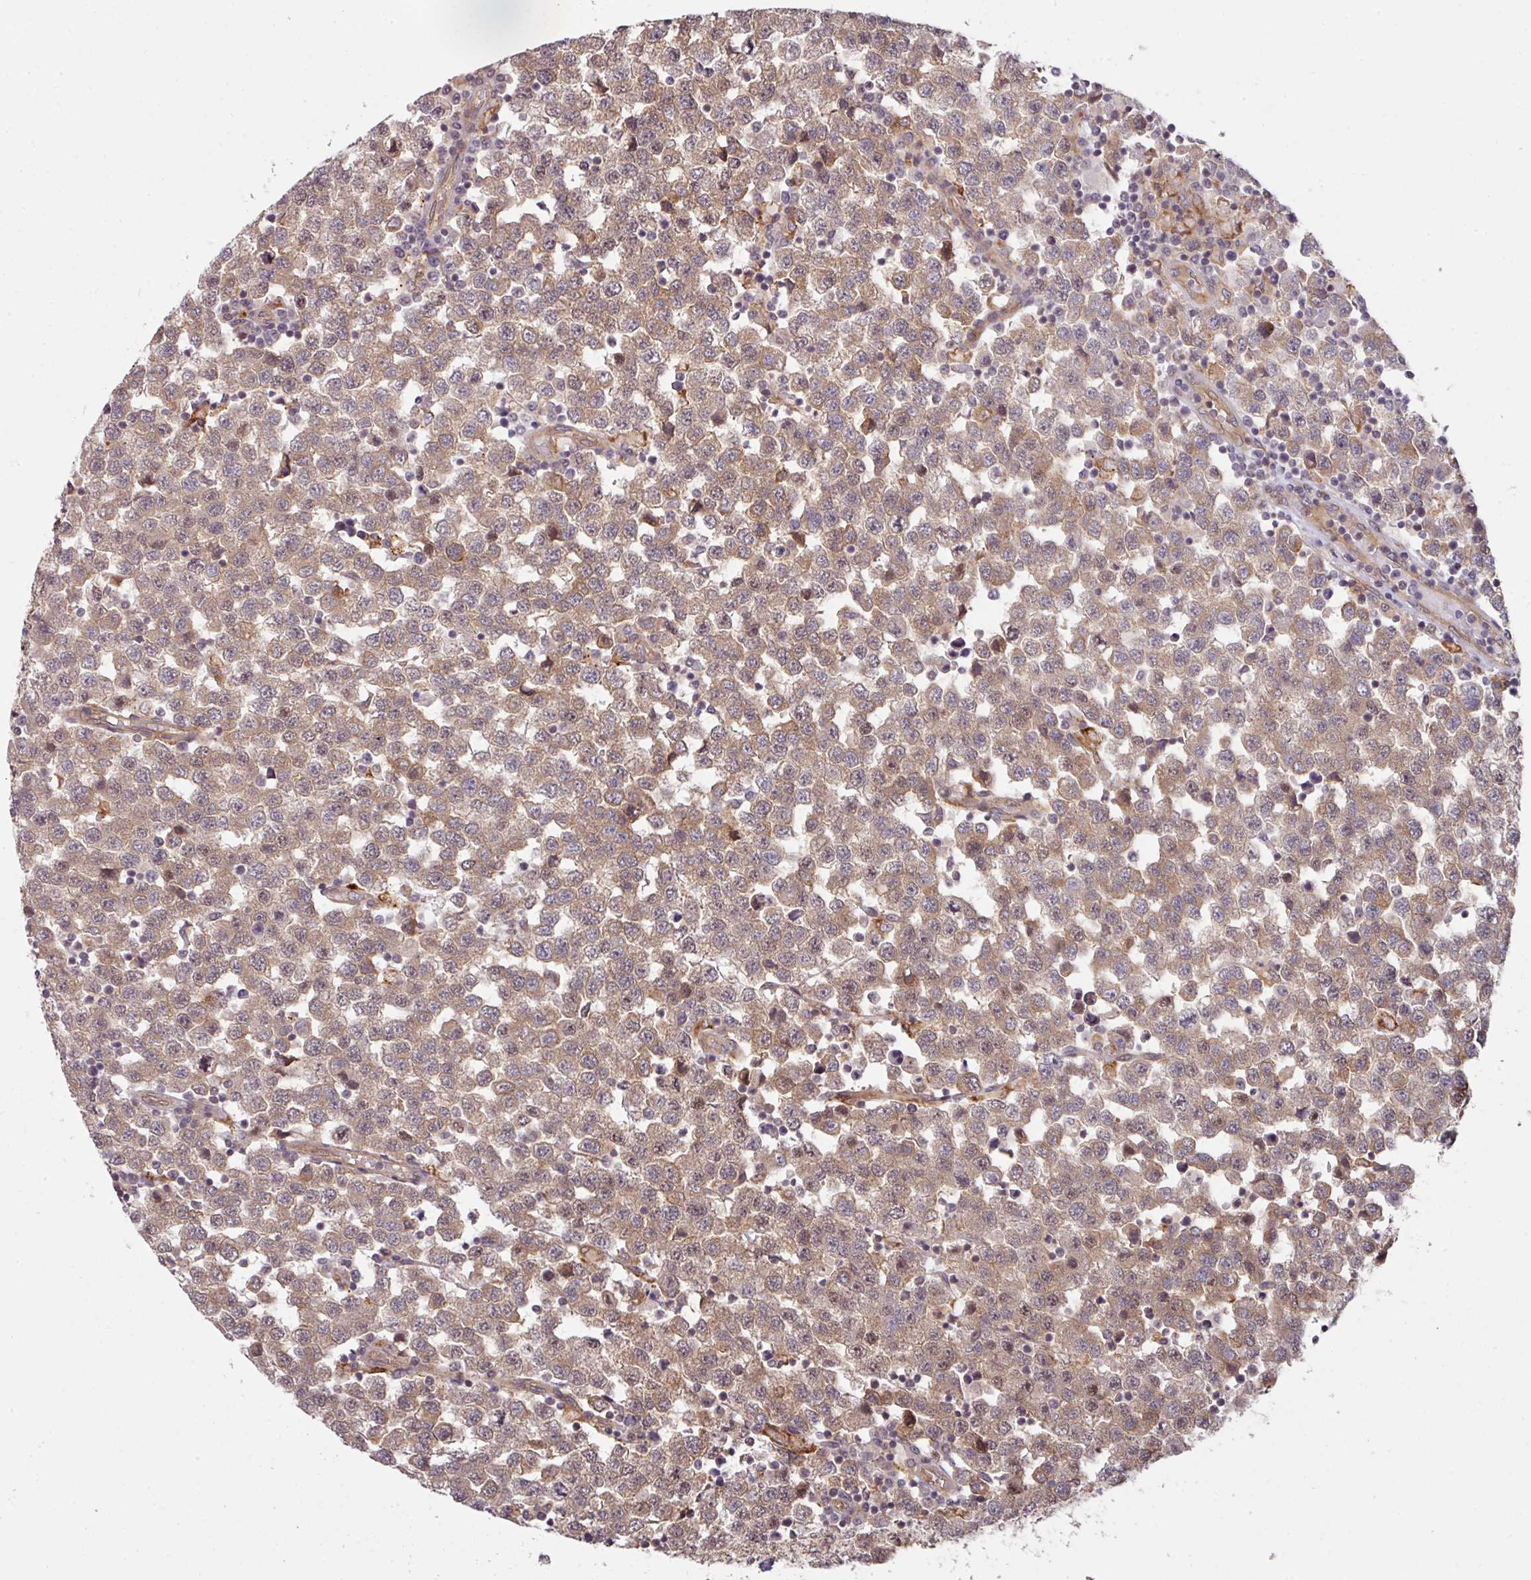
{"staining": {"intensity": "moderate", "quantity": ">75%", "location": "cytoplasmic/membranous"}, "tissue": "testis cancer", "cell_type": "Tumor cells", "image_type": "cancer", "snomed": [{"axis": "morphology", "description": "Seminoma, NOS"}, {"axis": "topography", "description": "Testis"}], "caption": "Human testis cancer stained with a protein marker shows moderate staining in tumor cells.", "gene": "CYFIP2", "patient": {"sex": "male", "age": 34}}